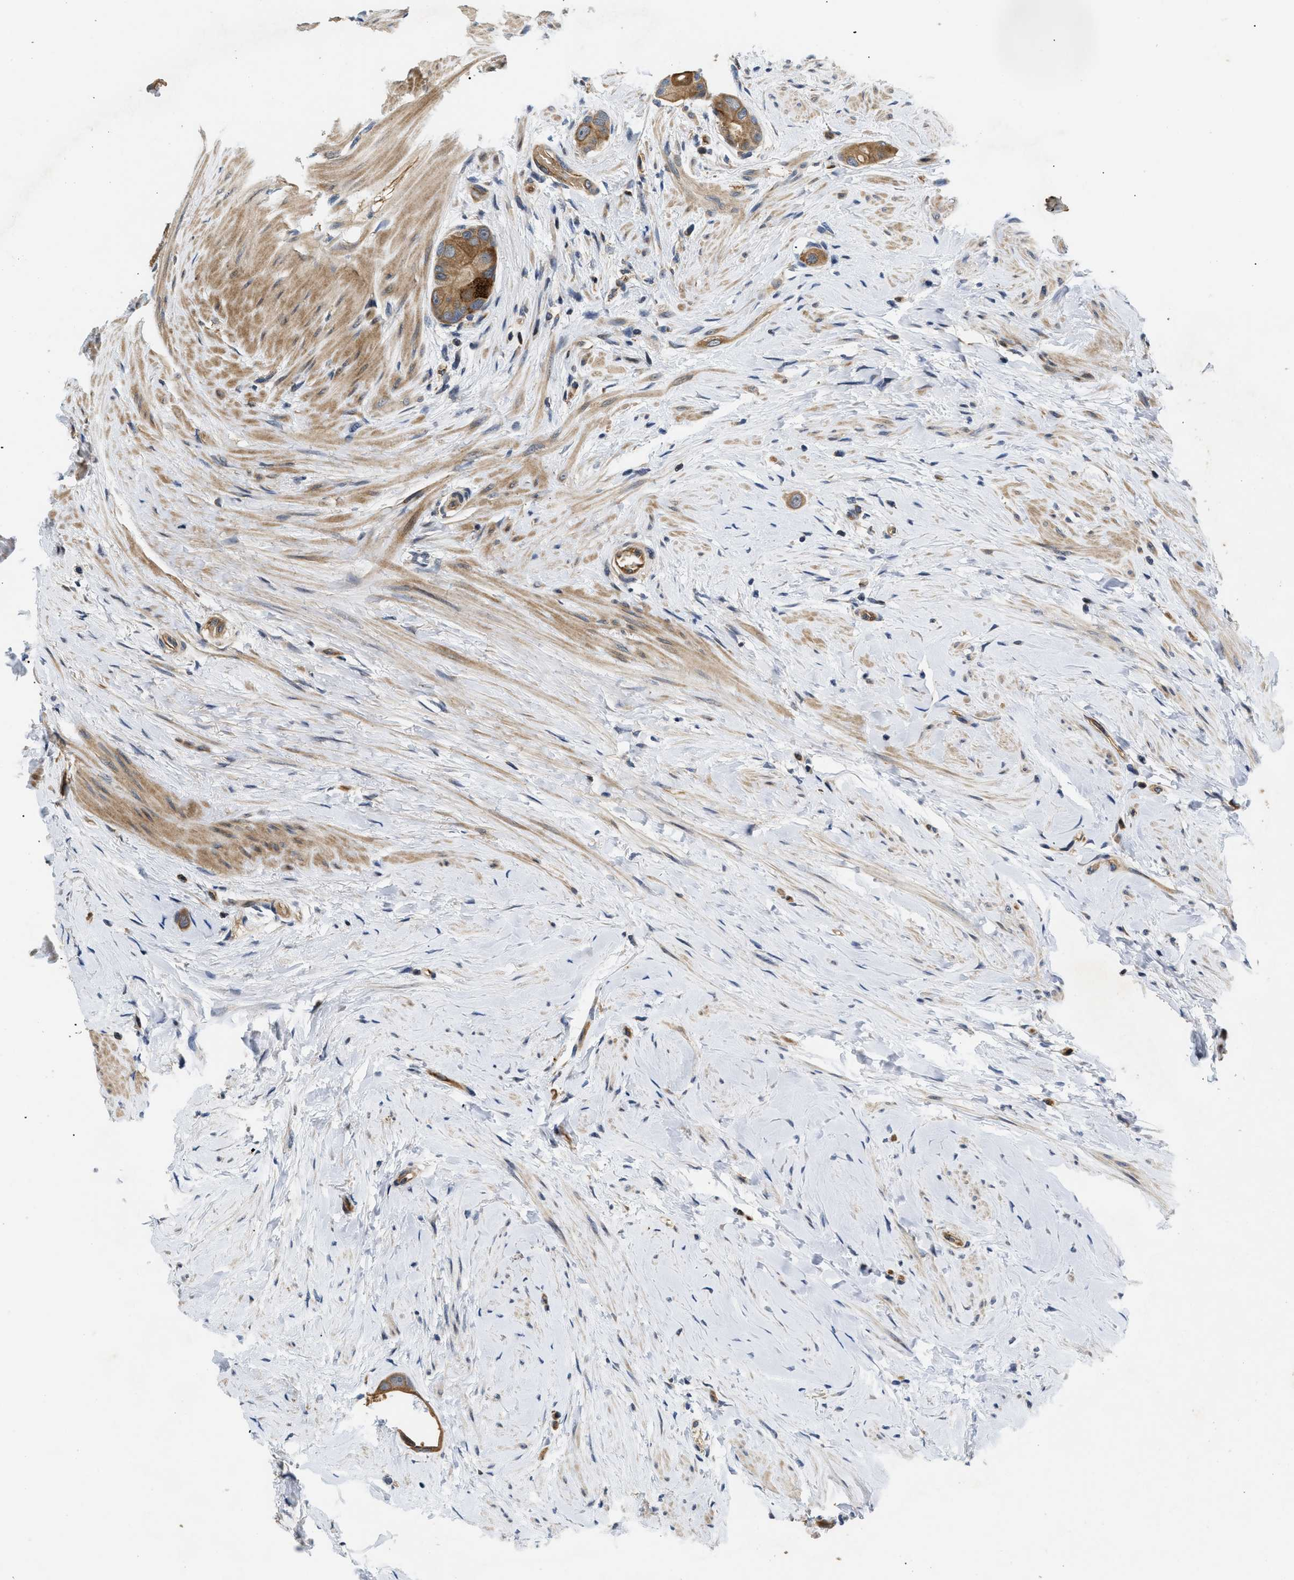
{"staining": {"intensity": "moderate", "quantity": ">75%", "location": "cytoplasmic/membranous"}, "tissue": "colorectal cancer", "cell_type": "Tumor cells", "image_type": "cancer", "snomed": [{"axis": "morphology", "description": "Adenocarcinoma, NOS"}, {"axis": "topography", "description": "Rectum"}], "caption": "Immunohistochemical staining of human colorectal cancer (adenocarcinoma) shows moderate cytoplasmic/membranous protein positivity in approximately >75% of tumor cells.", "gene": "HMGCR", "patient": {"sex": "male", "age": 51}}